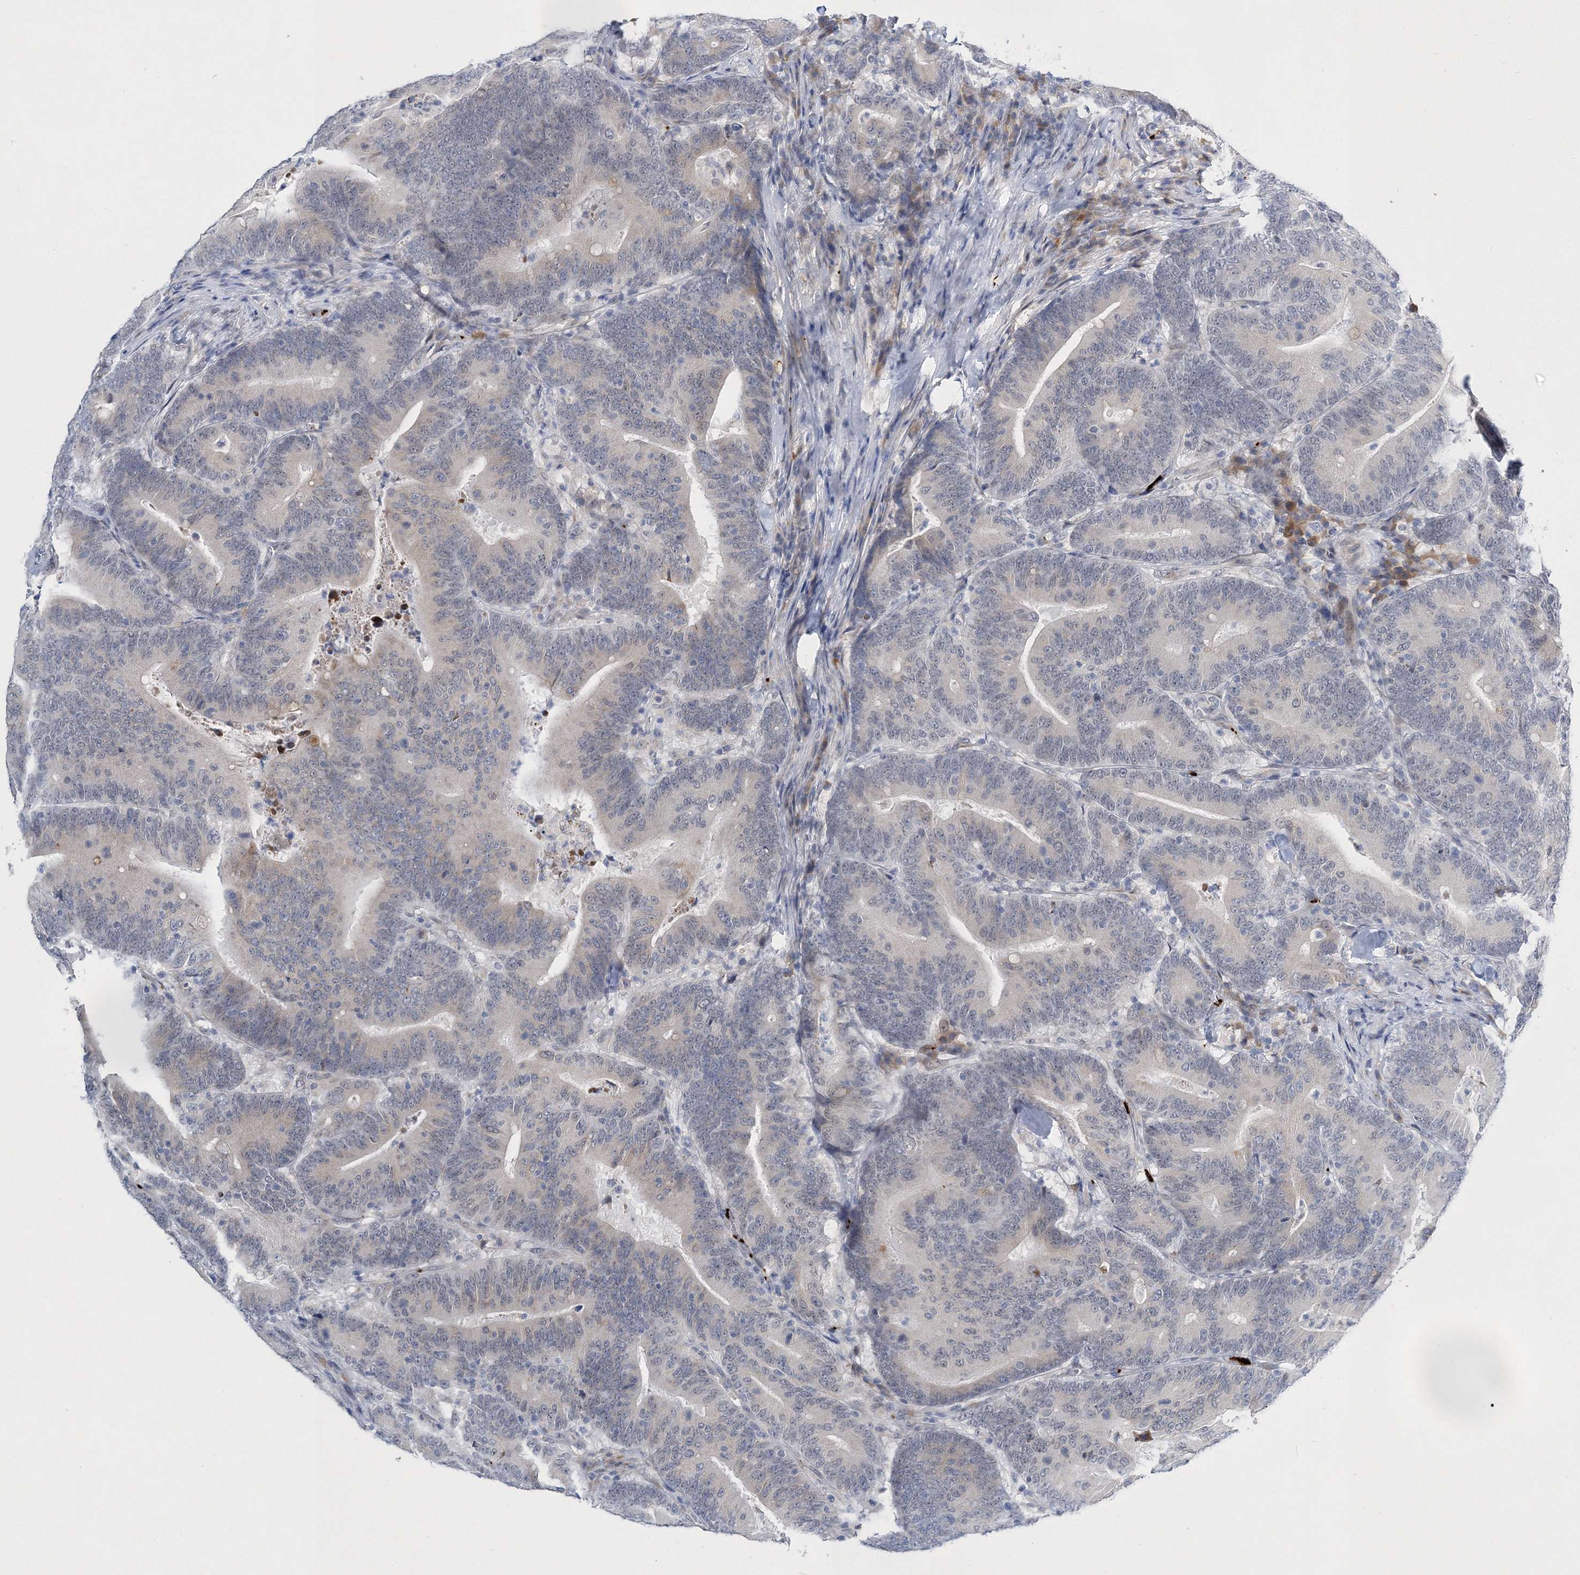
{"staining": {"intensity": "negative", "quantity": "none", "location": "none"}, "tissue": "colorectal cancer", "cell_type": "Tumor cells", "image_type": "cancer", "snomed": [{"axis": "morphology", "description": "Adenocarcinoma, NOS"}, {"axis": "topography", "description": "Colon"}], "caption": "Histopathology image shows no protein positivity in tumor cells of adenocarcinoma (colorectal) tissue.", "gene": "MYOZ2", "patient": {"sex": "female", "age": 66}}